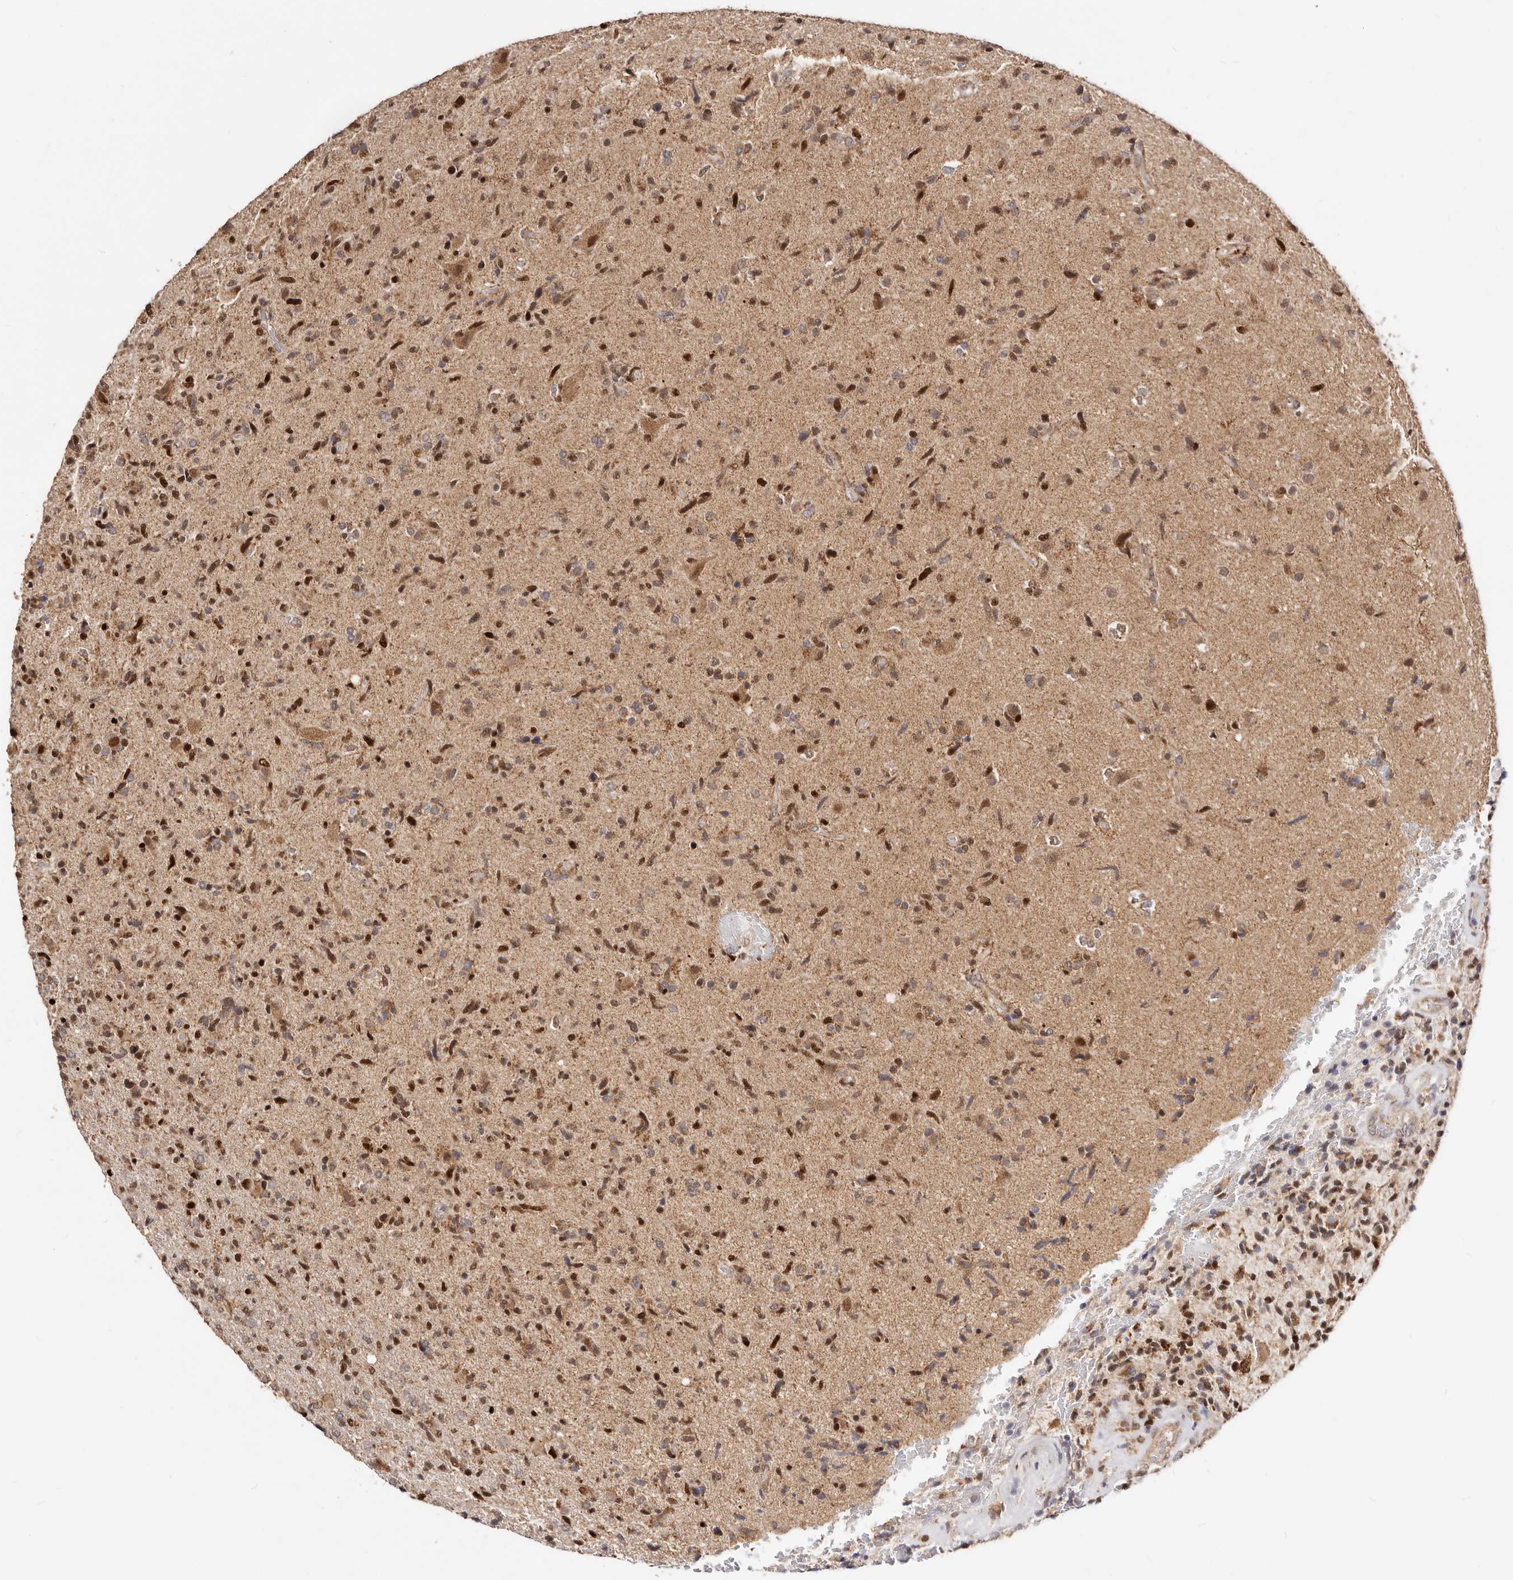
{"staining": {"intensity": "moderate", "quantity": "25%-75%", "location": "nuclear"}, "tissue": "glioma", "cell_type": "Tumor cells", "image_type": "cancer", "snomed": [{"axis": "morphology", "description": "Glioma, malignant, High grade"}, {"axis": "topography", "description": "Brain"}], "caption": "Moderate nuclear staining for a protein is present in approximately 25%-75% of tumor cells of glioma using immunohistochemistry (IHC).", "gene": "SEC14L1", "patient": {"sex": "male", "age": 72}}